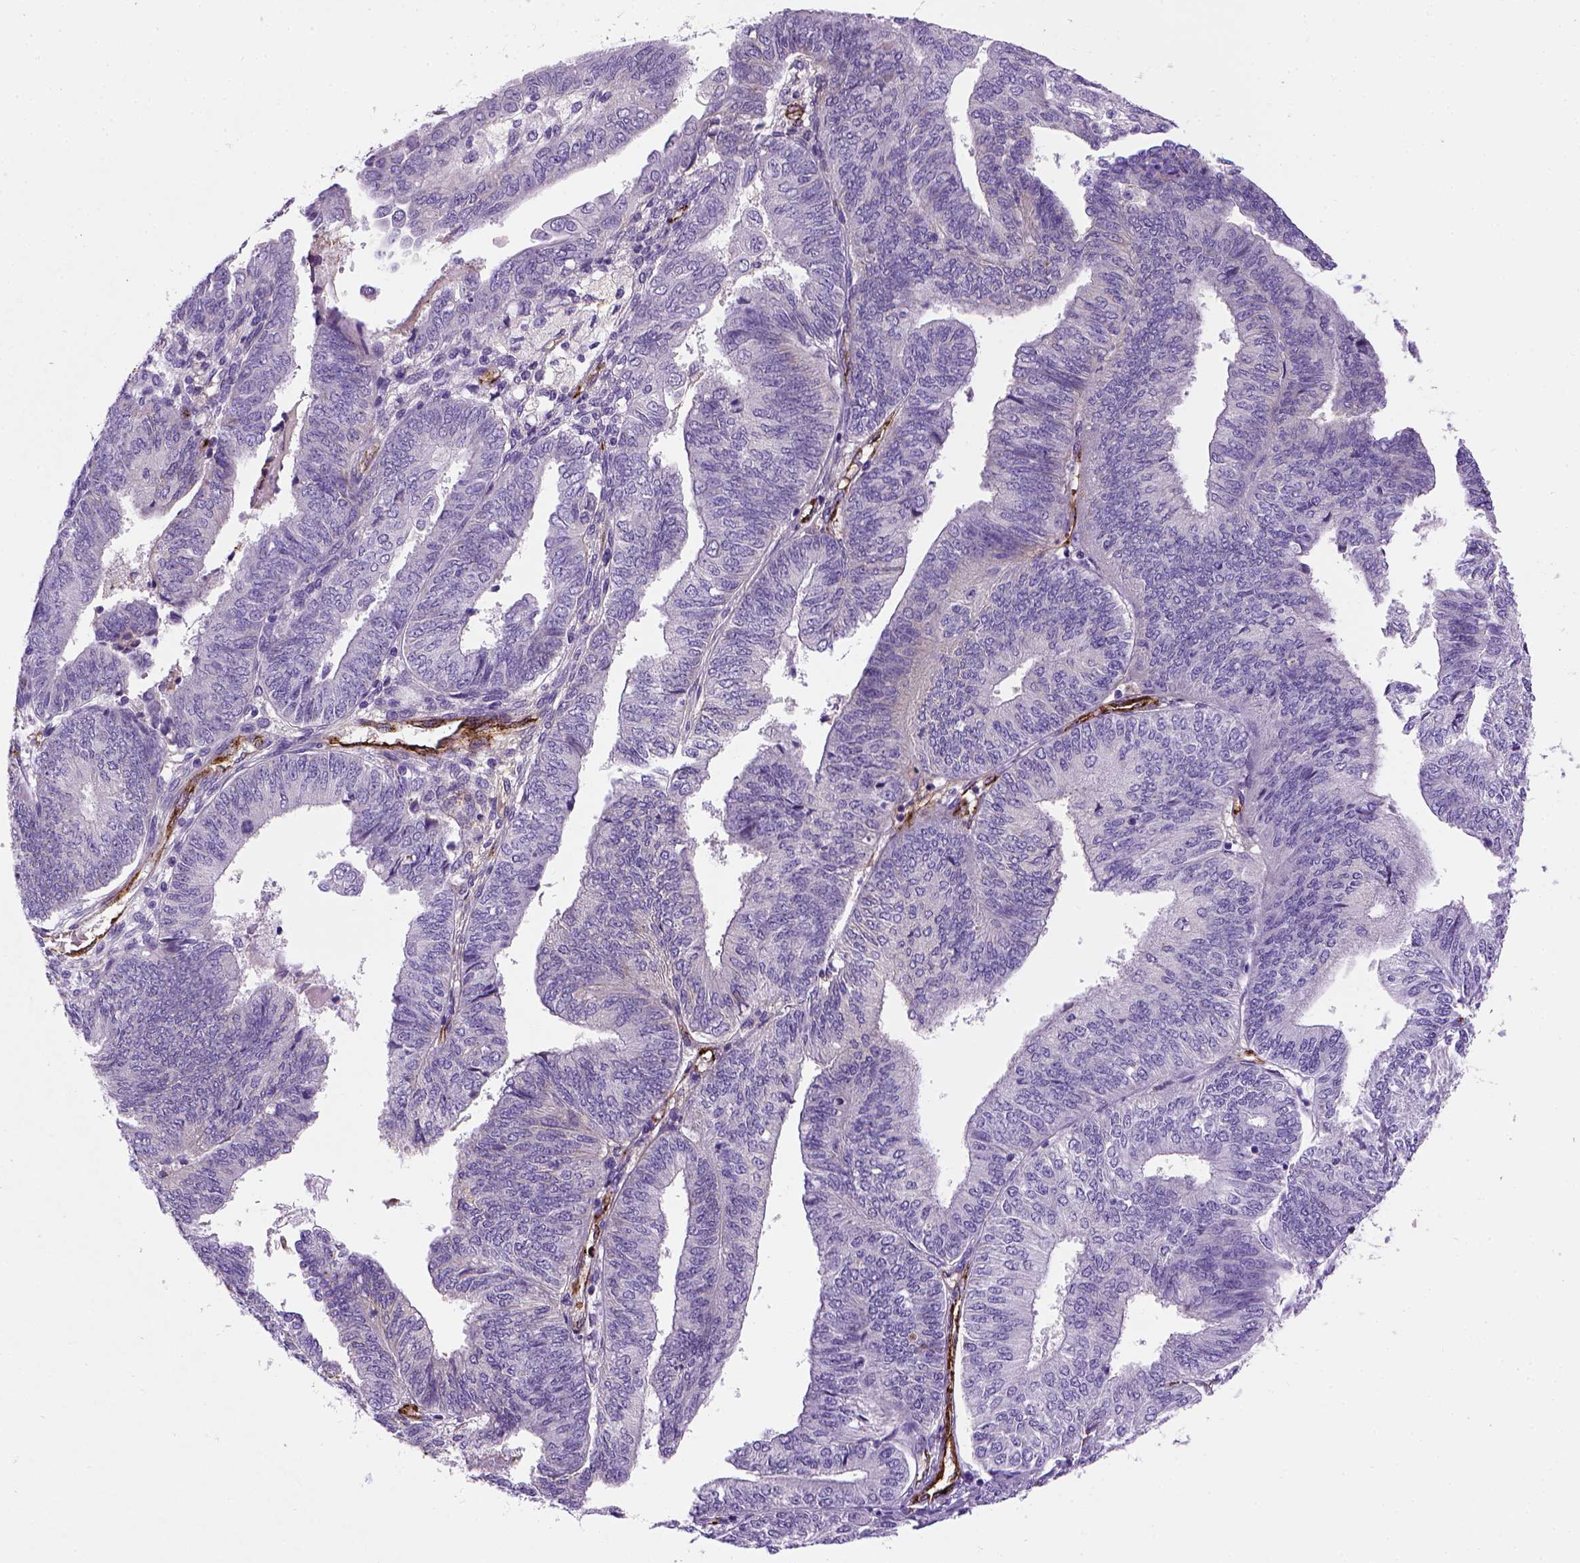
{"staining": {"intensity": "negative", "quantity": "none", "location": "none"}, "tissue": "endometrial cancer", "cell_type": "Tumor cells", "image_type": "cancer", "snomed": [{"axis": "morphology", "description": "Adenocarcinoma, NOS"}, {"axis": "topography", "description": "Endometrium"}], "caption": "IHC histopathology image of endometrial adenocarcinoma stained for a protein (brown), which reveals no expression in tumor cells.", "gene": "VWF", "patient": {"sex": "female", "age": 58}}